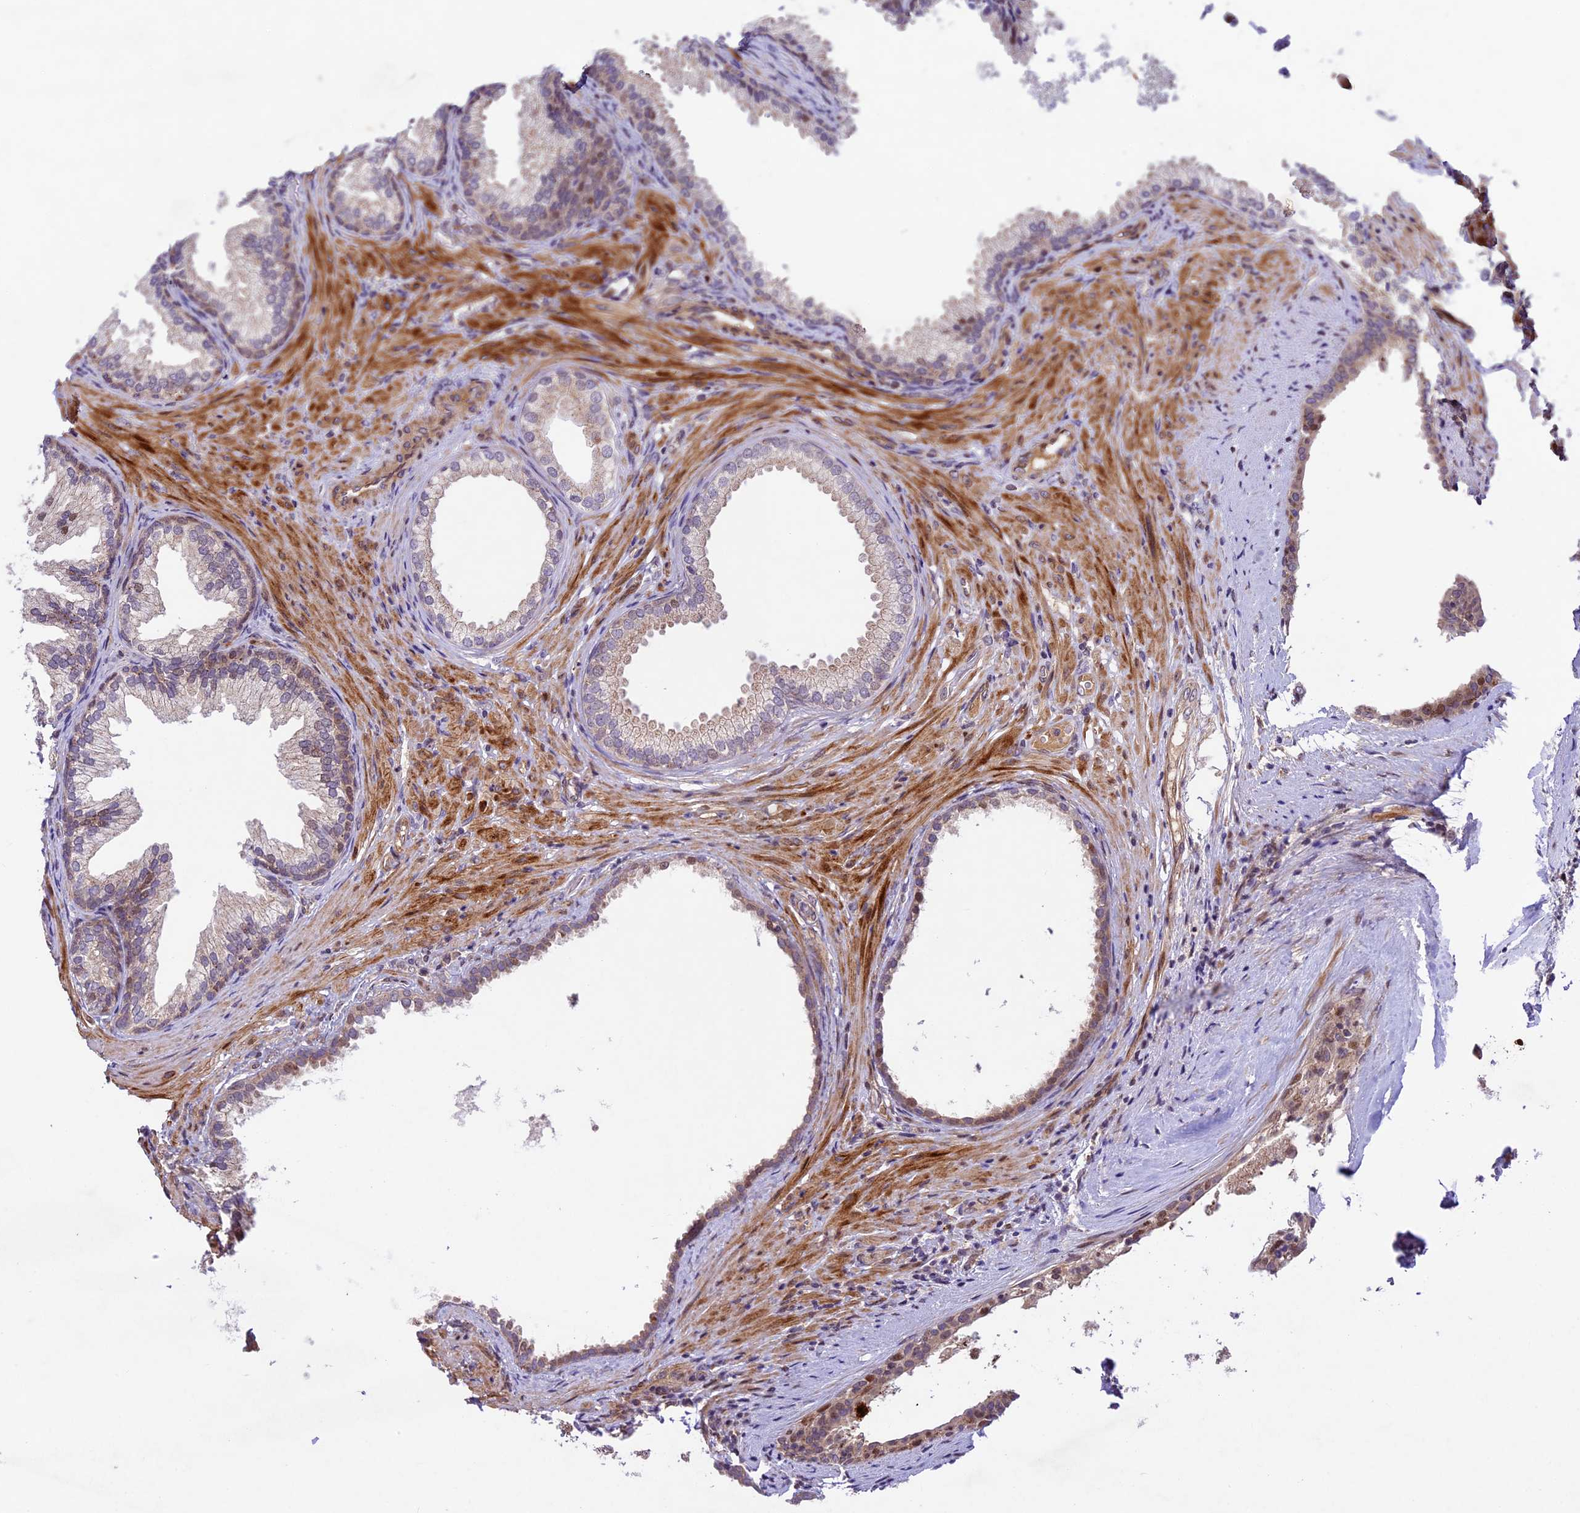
{"staining": {"intensity": "moderate", "quantity": "<25%", "location": "cytoplasmic/membranous,nuclear"}, "tissue": "prostate", "cell_type": "Glandular cells", "image_type": "normal", "snomed": [{"axis": "morphology", "description": "Normal tissue, NOS"}, {"axis": "topography", "description": "Prostate"}], "caption": "A photomicrograph of prostate stained for a protein exhibits moderate cytoplasmic/membranous,nuclear brown staining in glandular cells.", "gene": "CCSER1", "patient": {"sex": "male", "age": 76}}